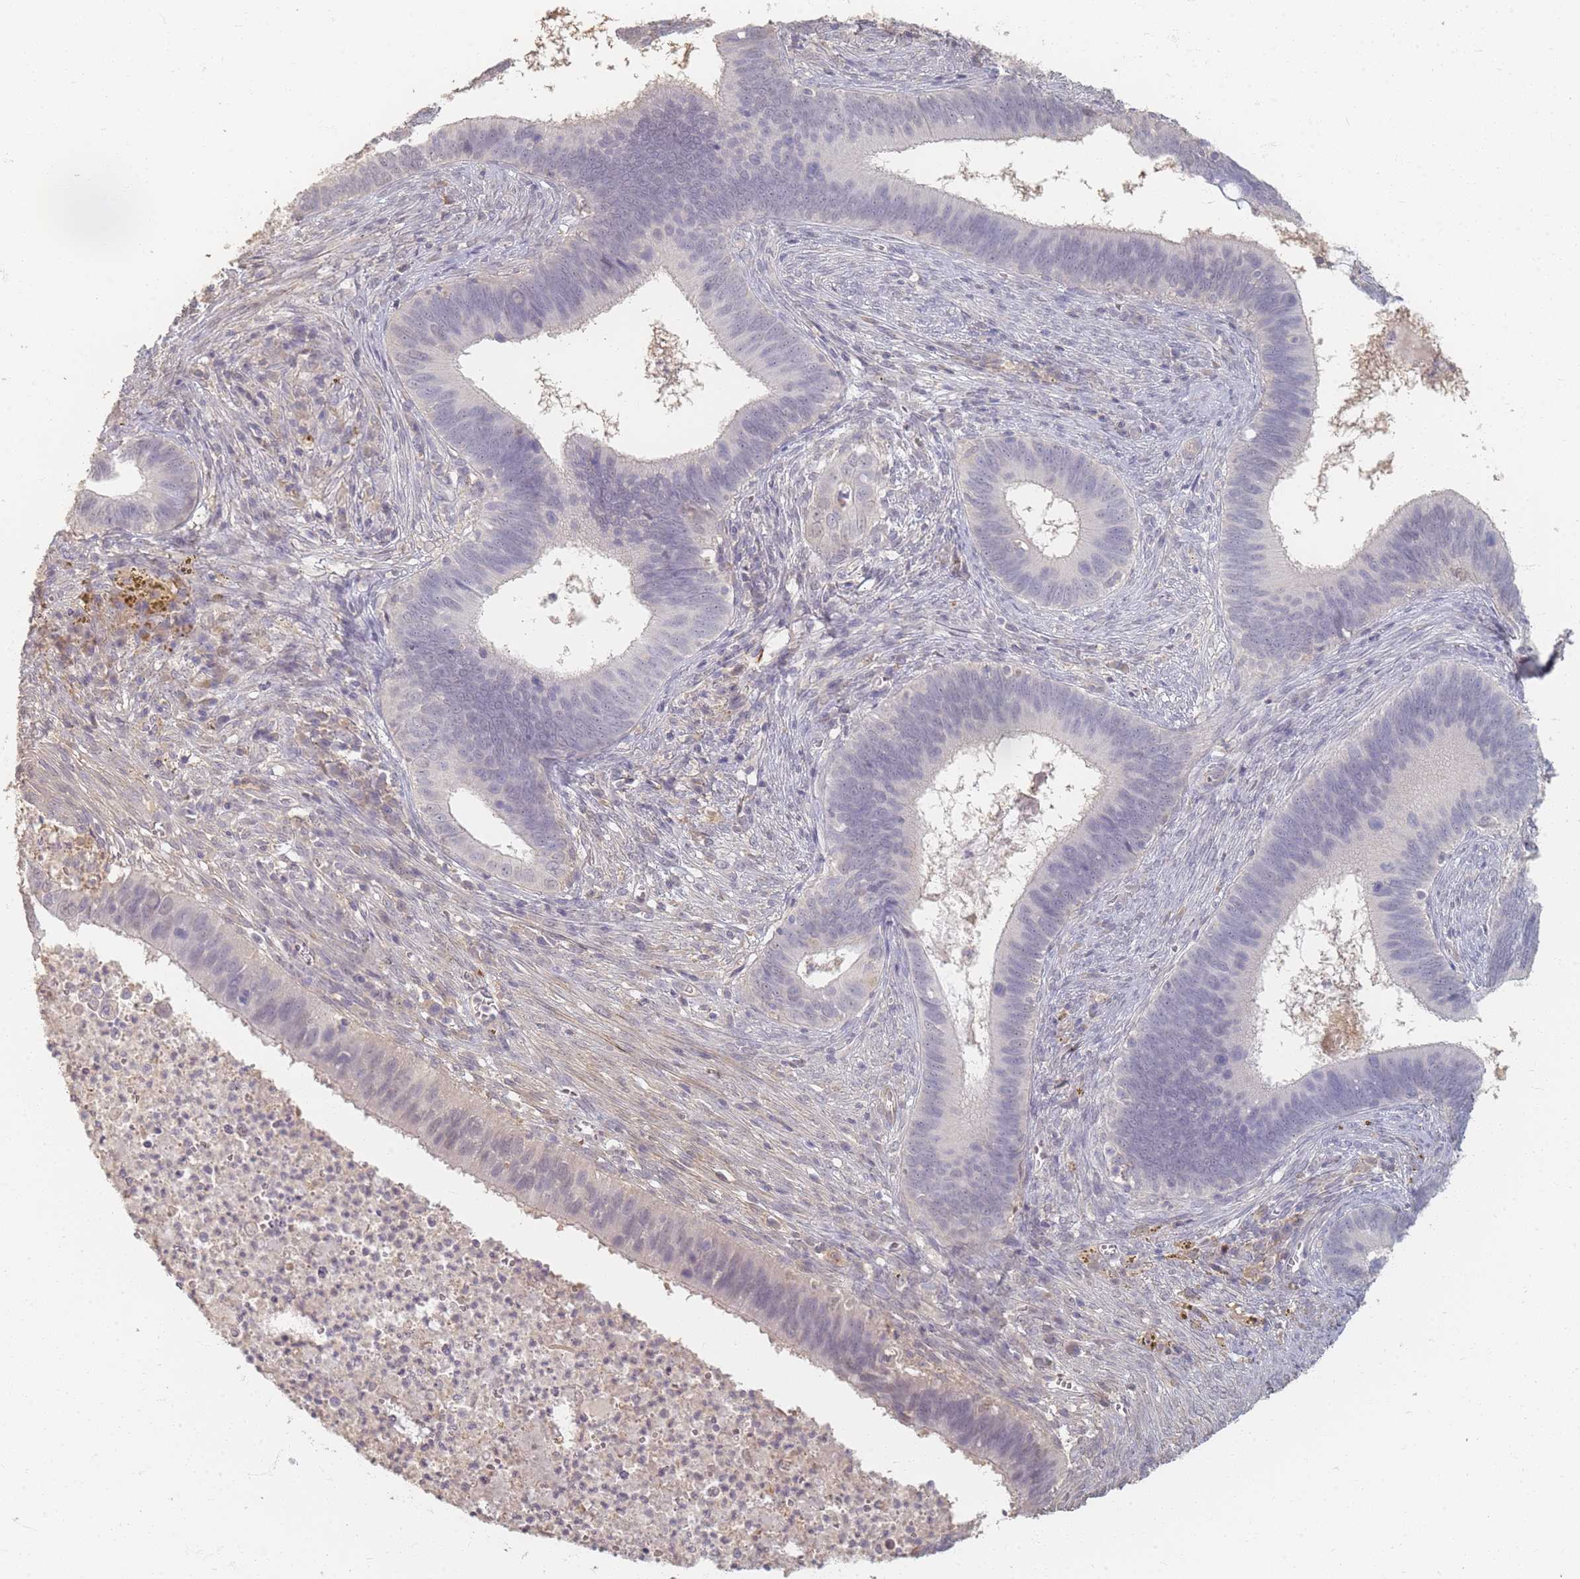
{"staining": {"intensity": "negative", "quantity": "none", "location": "none"}, "tissue": "cervical cancer", "cell_type": "Tumor cells", "image_type": "cancer", "snomed": [{"axis": "morphology", "description": "Adenocarcinoma, NOS"}, {"axis": "topography", "description": "Cervix"}], "caption": "Tumor cells show no significant expression in cervical cancer (adenocarcinoma).", "gene": "RFTN1", "patient": {"sex": "female", "age": 42}}